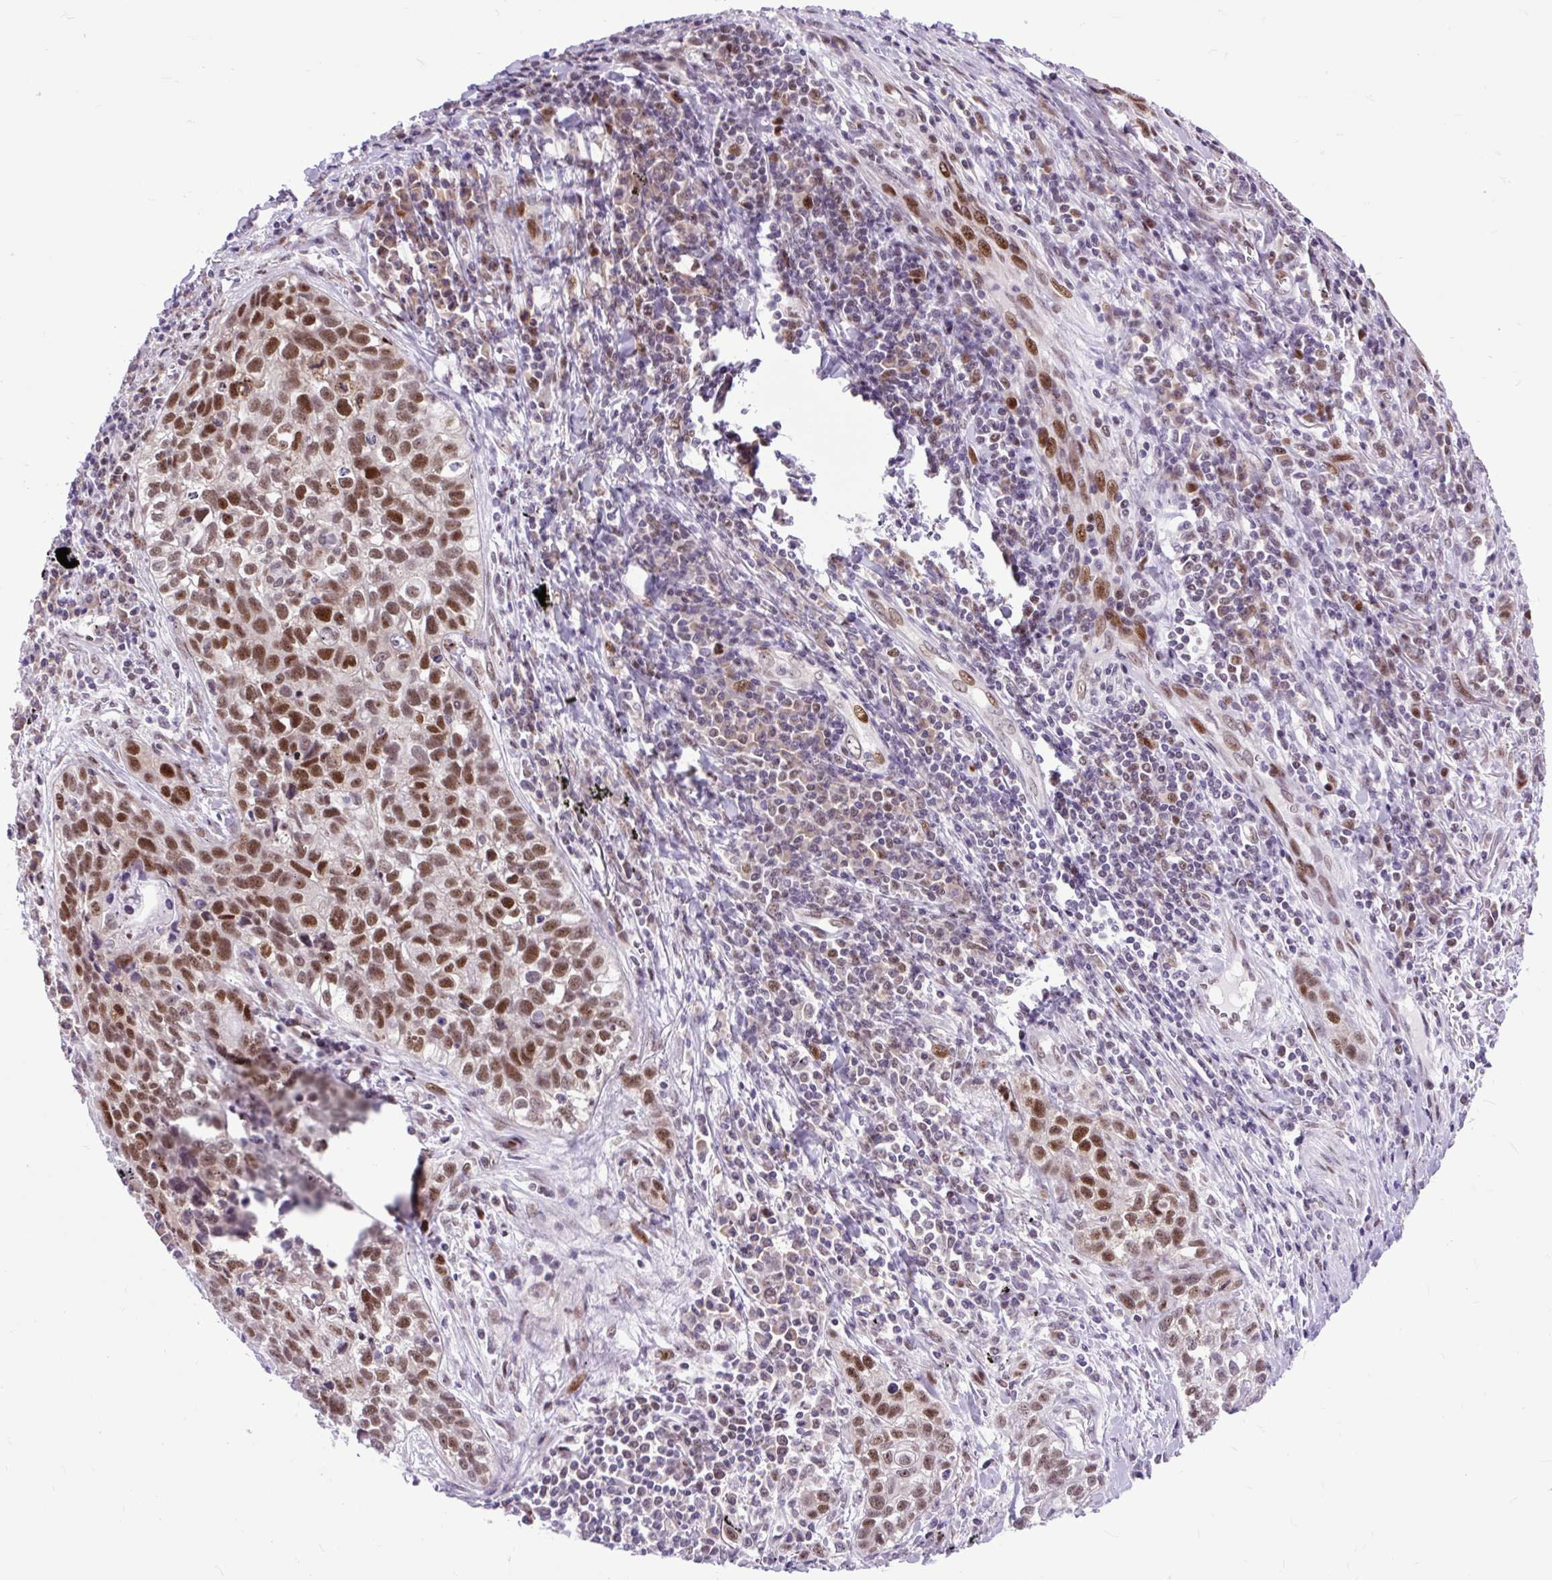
{"staining": {"intensity": "moderate", "quantity": ">75%", "location": "nuclear"}, "tissue": "lung cancer", "cell_type": "Tumor cells", "image_type": "cancer", "snomed": [{"axis": "morphology", "description": "Squamous cell carcinoma, NOS"}, {"axis": "topography", "description": "Lung"}], "caption": "Squamous cell carcinoma (lung) tissue demonstrates moderate nuclear staining in approximately >75% of tumor cells (Stains: DAB in brown, nuclei in blue, Microscopy: brightfield microscopy at high magnification).", "gene": "CLK2", "patient": {"sex": "male", "age": 74}}